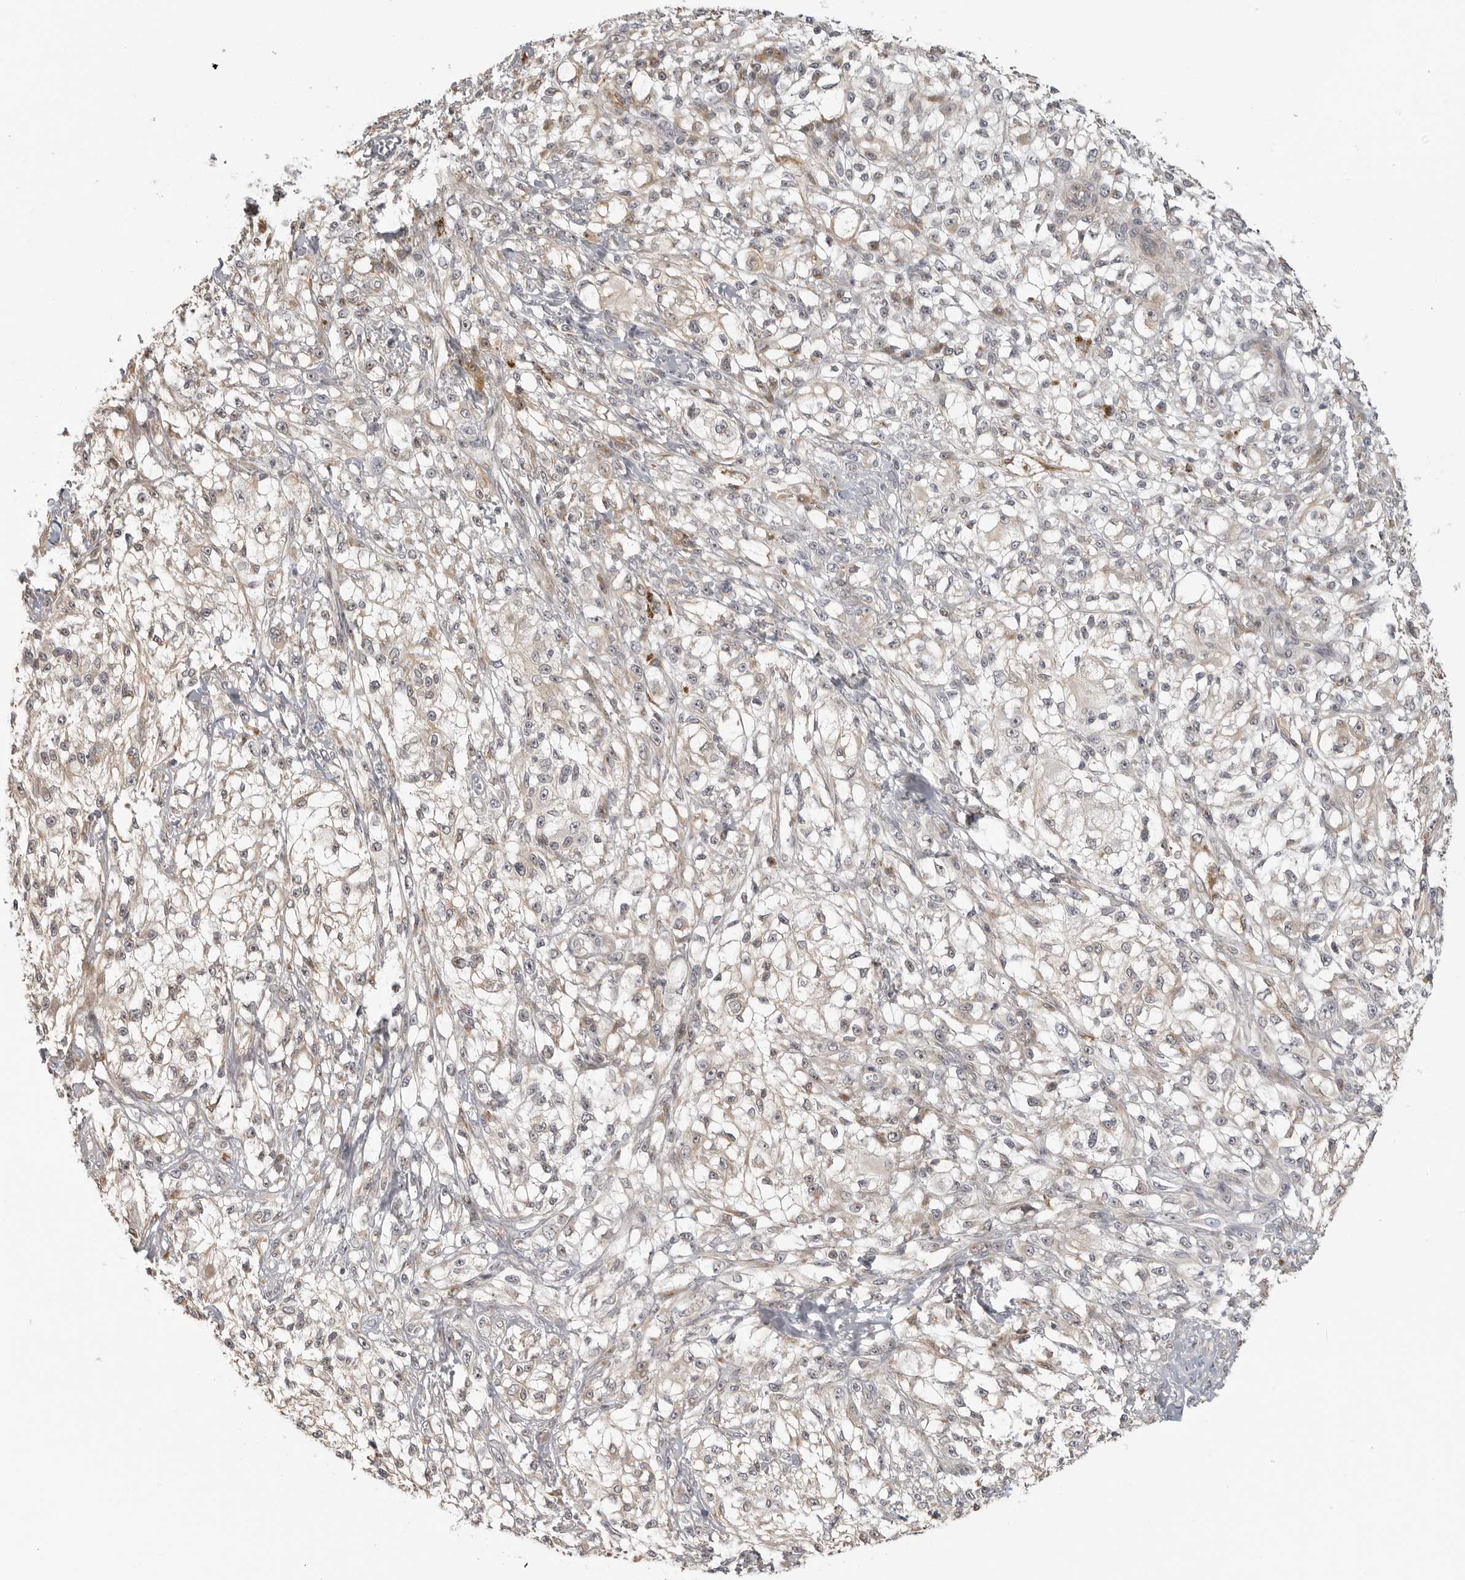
{"staining": {"intensity": "weak", "quantity": "<25%", "location": "cytoplasmic/membranous"}, "tissue": "melanoma", "cell_type": "Tumor cells", "image_type": "cancer", "snomed": [{"axis": "morphology", "description": "Malignant melanoma, NOS"}, {"axis": "topography", "description": "Skin of head"}], "caption": "Immunohistochemical staining of malignant melanoma shows no significant staining in tumor cells. Nuclei are stained in blue.", "gene": "IDO1", "patient": {"sex": "male", "age": 83}}